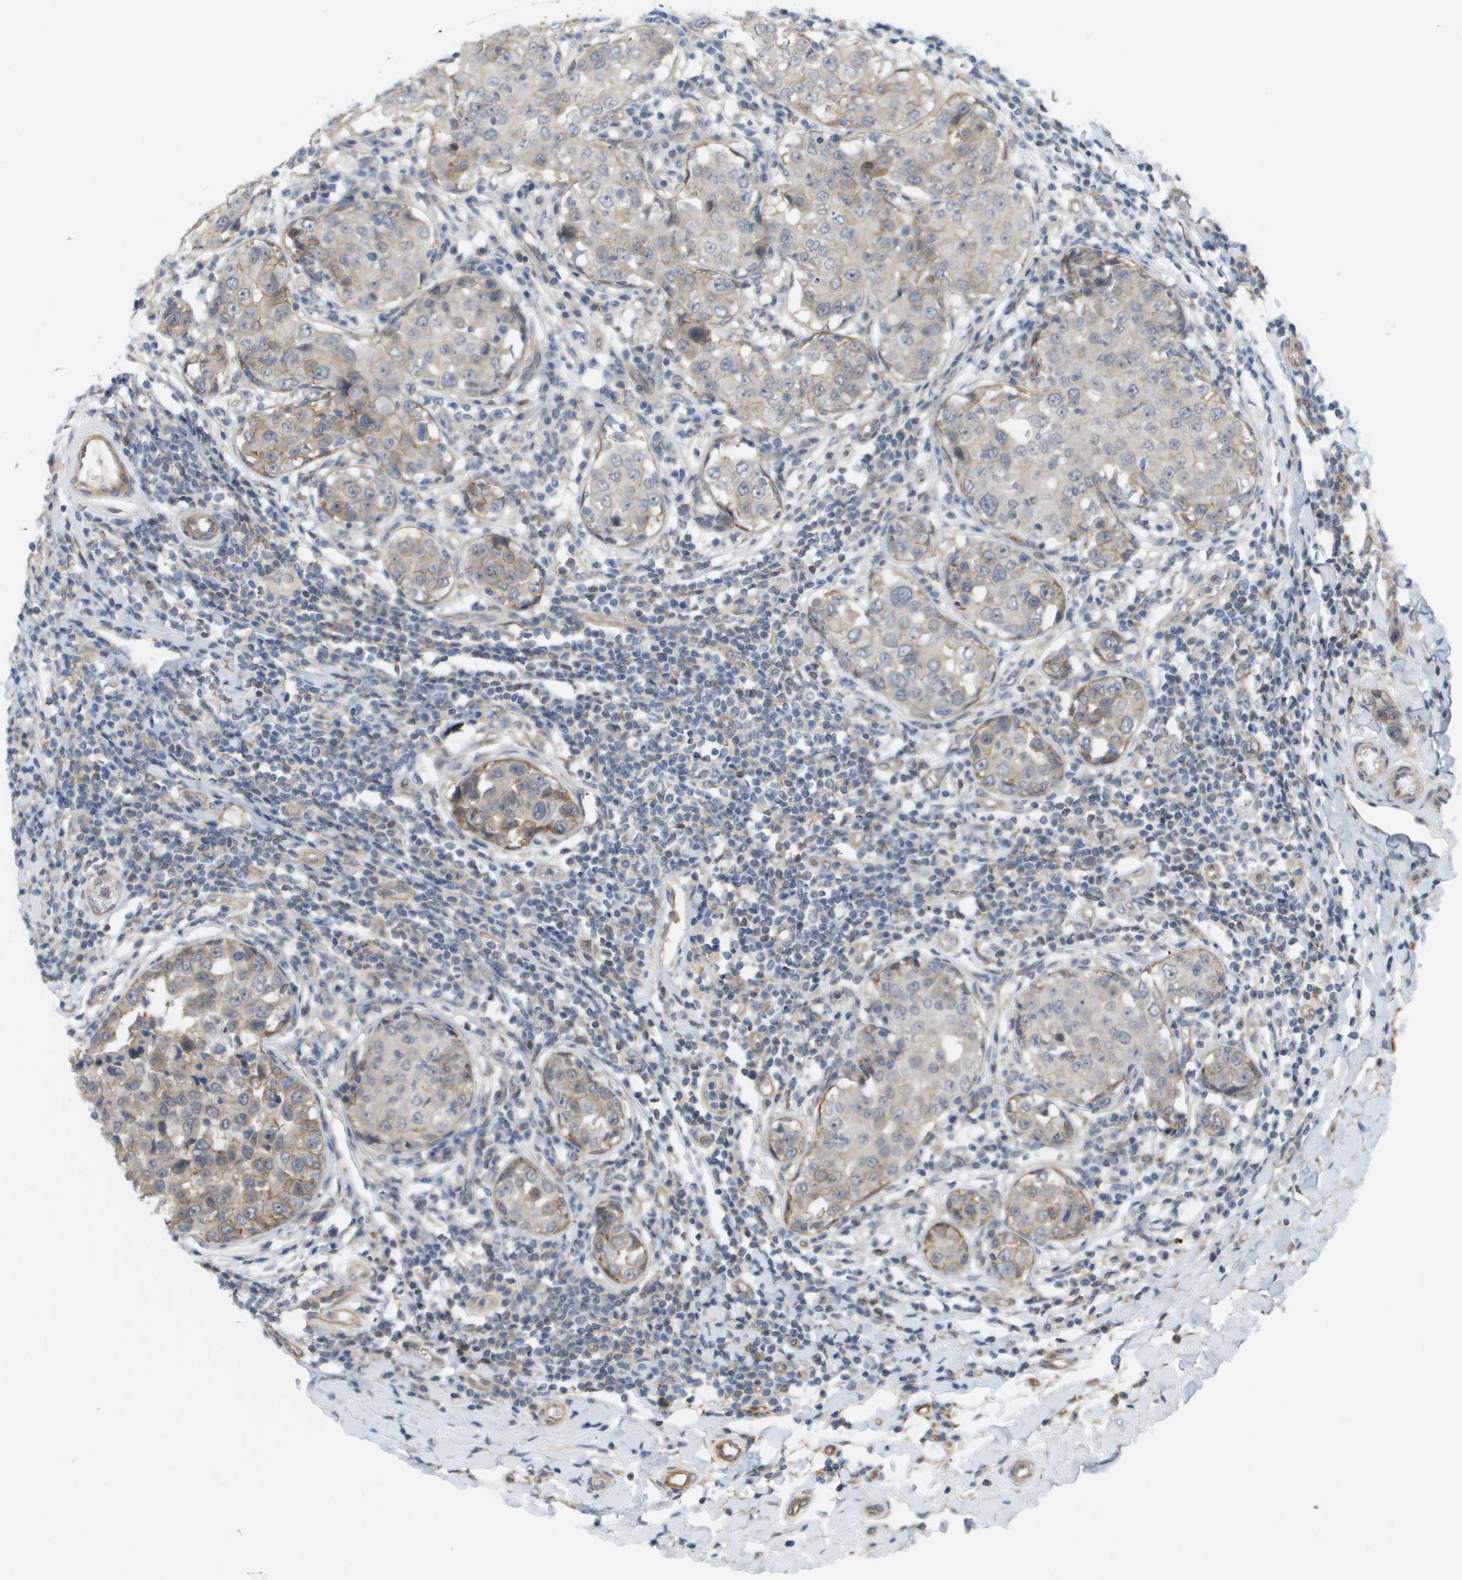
{"staining": {"intensity": "weak", "quantity": ">75%", "location": "cytoplasmic/membranous"}, "tissue": "breast cancer", "cell_type": "Tumor cells", "image_type": "cancer", "snomed": [{"axis": "morphology", "description": "Duct carcinoma"}, {"axis": "topography", "description": "Breast"}], "caption": "Brown immunohistochemical staining in human breast cancer (infiltrating ductal carcinoma) reveals weak cytoplasmic/membranous positivity in approximately >75% of tumor cells.", "gene": "MTARC2", "patient": {"sex": "female", "age": 27}}